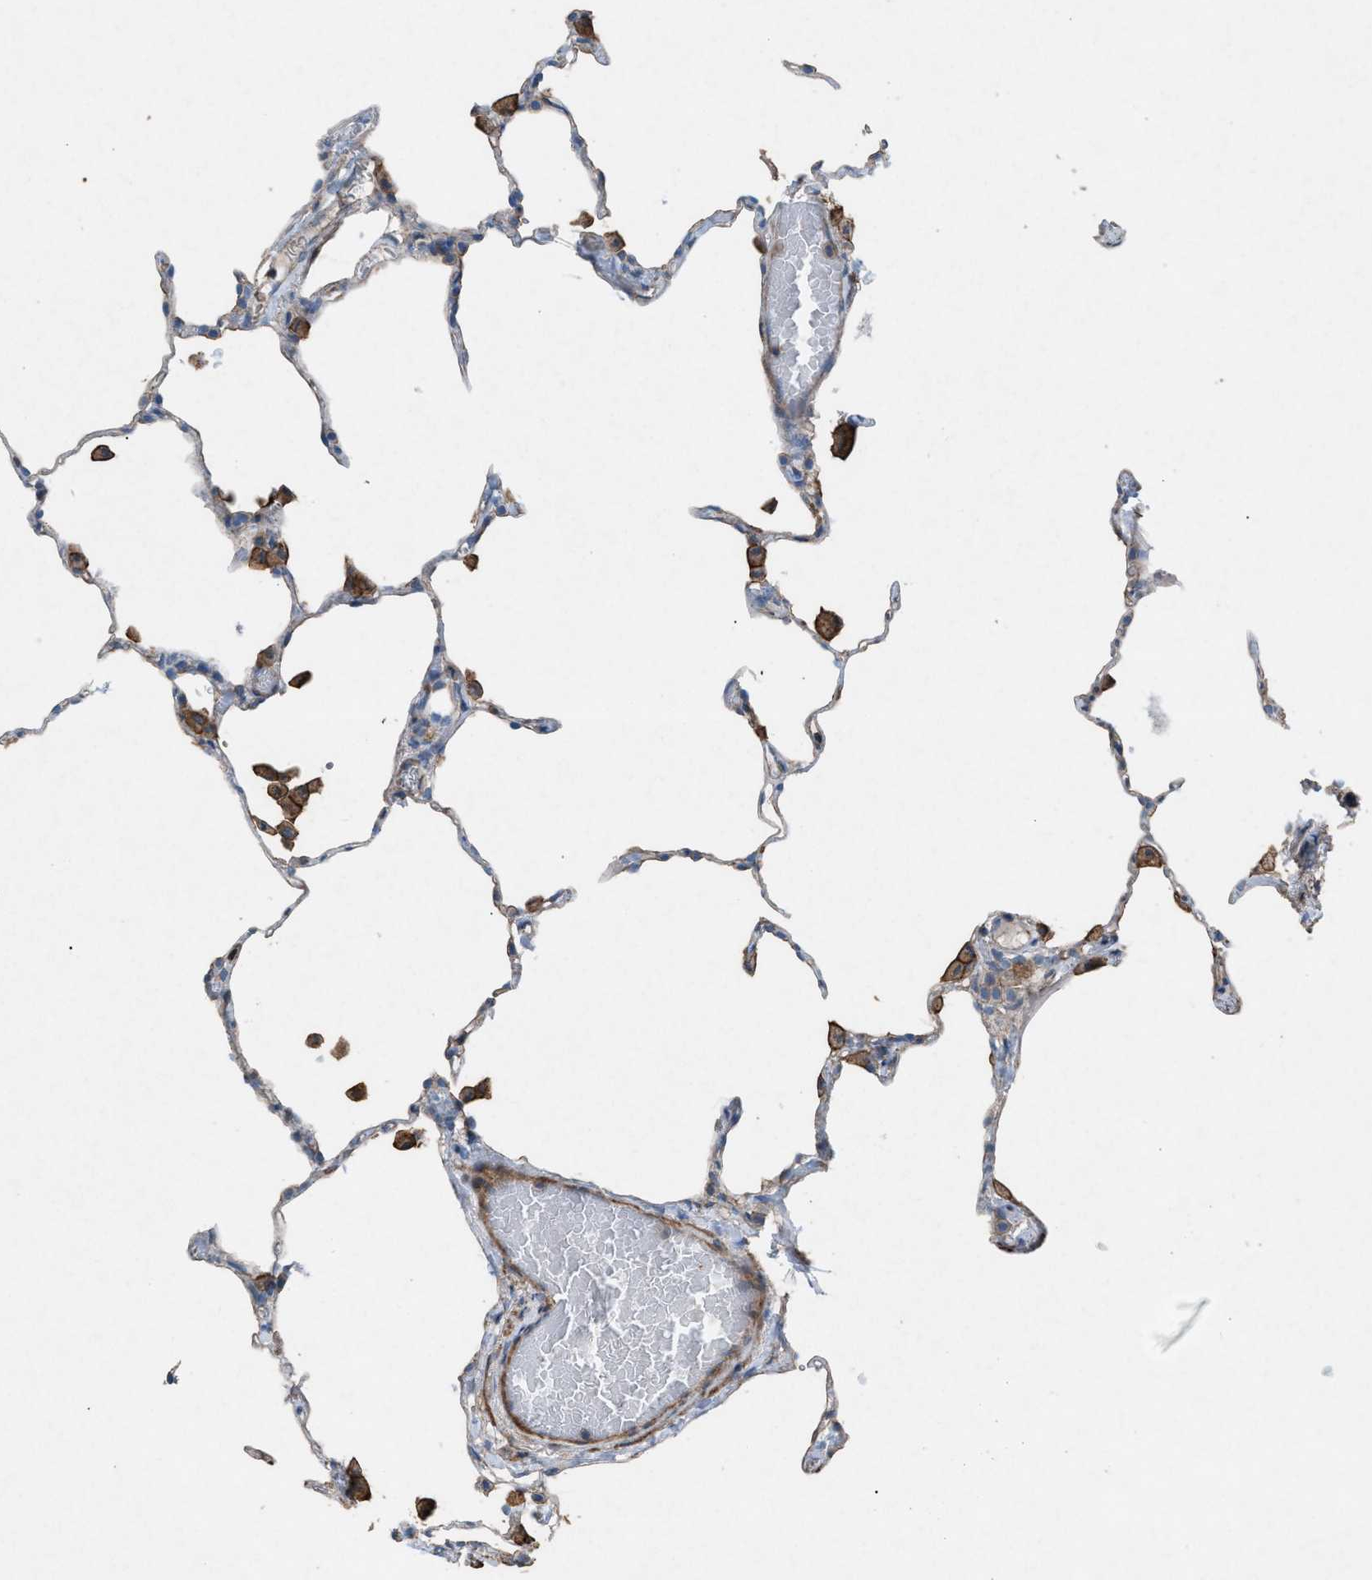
{"staining": {"intensity": "negative", "quantity": "none", "location": "none"}, "tissue": "lung", "cell_type": "Alveolar cells", "image_type": "normal", "snomed": [{"axis": "morphology", "description": "Normal tissue, NOS"}, {"axis": "topography", "description": "Lung"}], "caption": "DAB (3,3'-diaminobenzidine) immunohistochemical staining of benign lung exhibits no significant staining in alveolar cells. Brightfield microscopy of immunohistochemistry stained with DAB (3,3'-diaminobenzidine) (brown) and hematoxylin (blue), captured at high magnification.", "gene": "NCK2", "patient": {"sex": "female", "age": 49}}